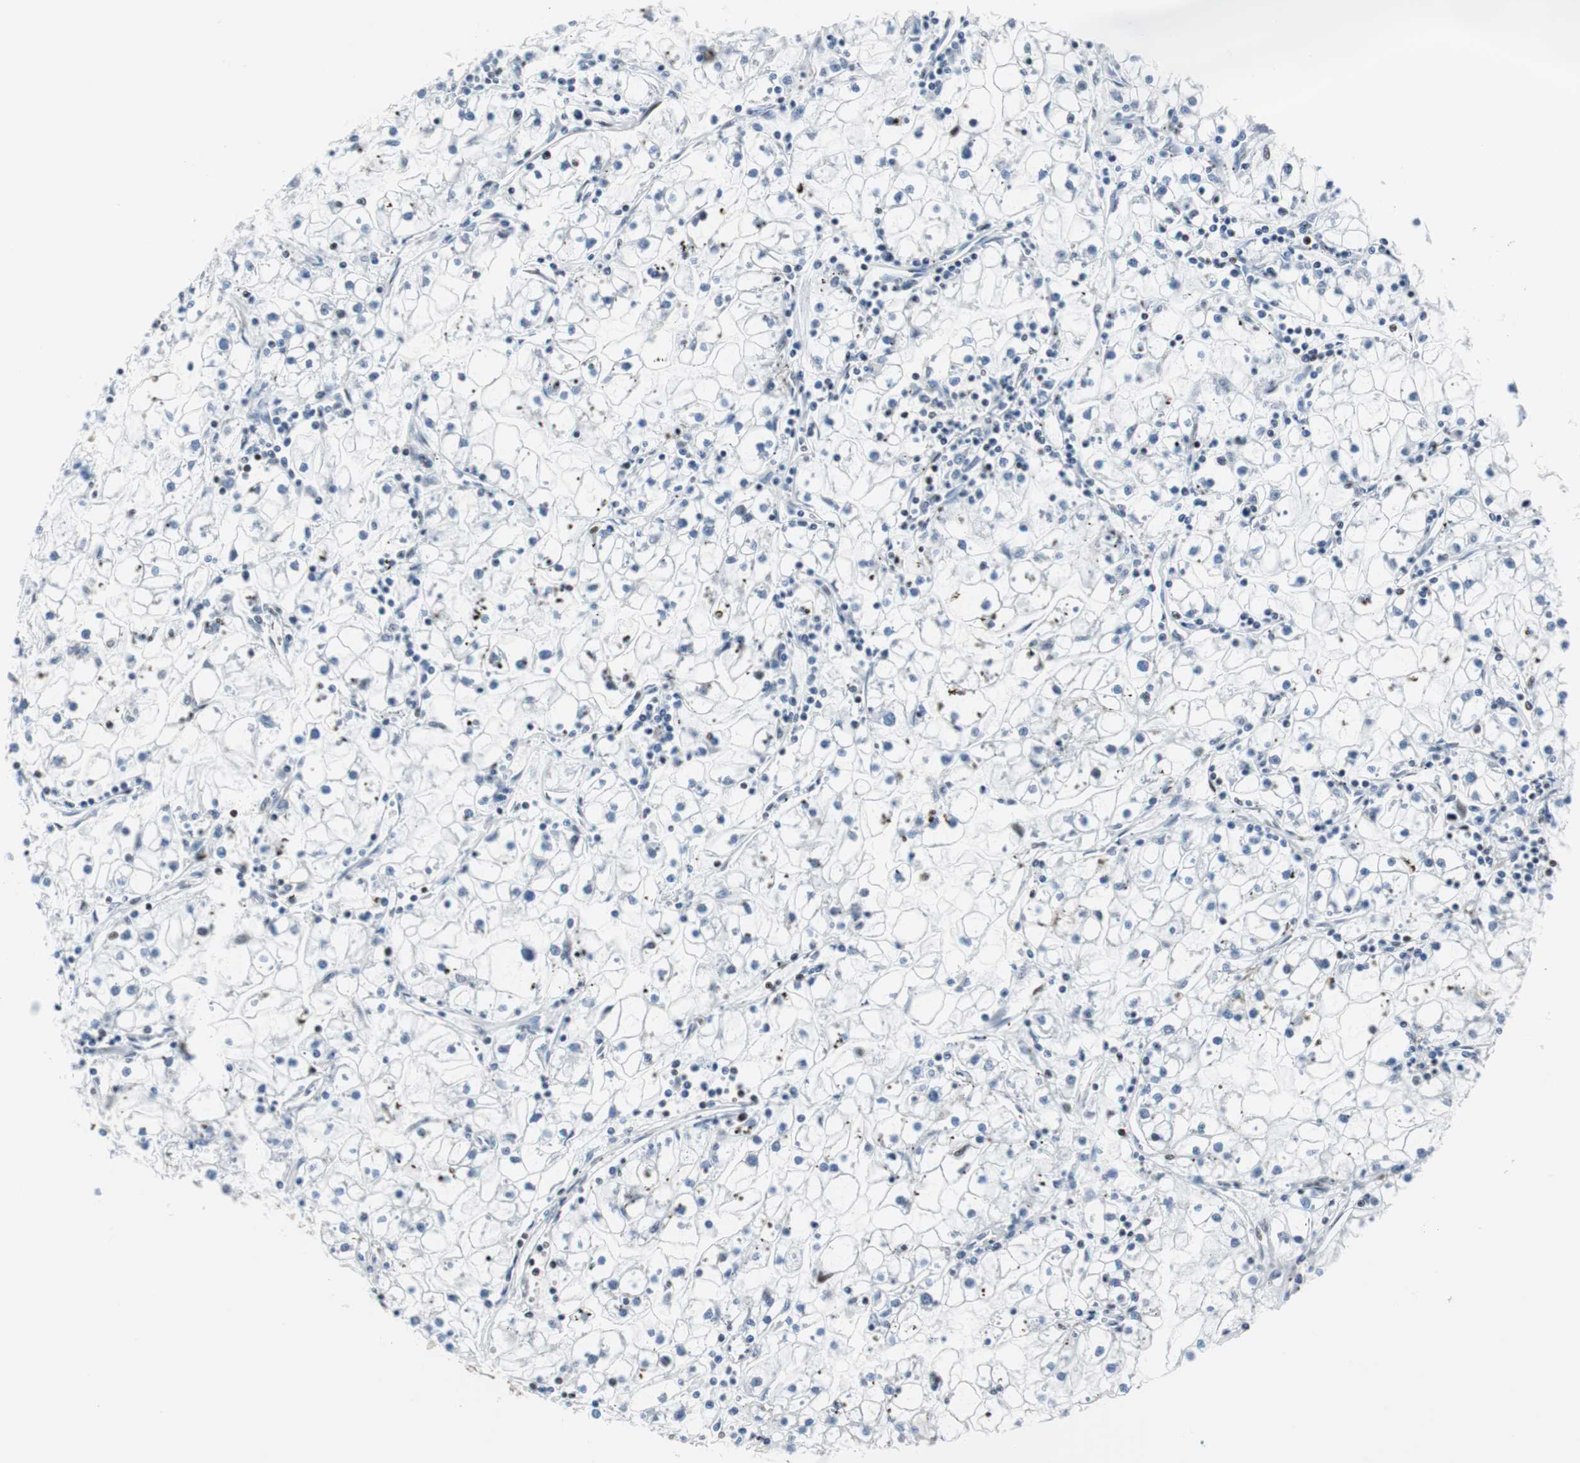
{"staining": {"intensity": "negative", "quantity": "none", "location": "none"}, "tissue": "renal cancer", "cell_type": "Tumor cells", "image_type": "cancer", "snomed": [{"axis": "morphology", "description": "Adenocarcinoma, NOS"}, {"axis": "topography", "description": "Kidney"}], "caption": "There is no significant staining in tumor cells of renal cancer (adenocarcinoma). Brightfield microscopy of immunohistochemistry stained with DAB (3,3'-diaminobenzidine) (brown) and hematoxylin (blue), captured at high magnification.", "gene": "NCL", "patient": {"sex": "male", "age": 56}}